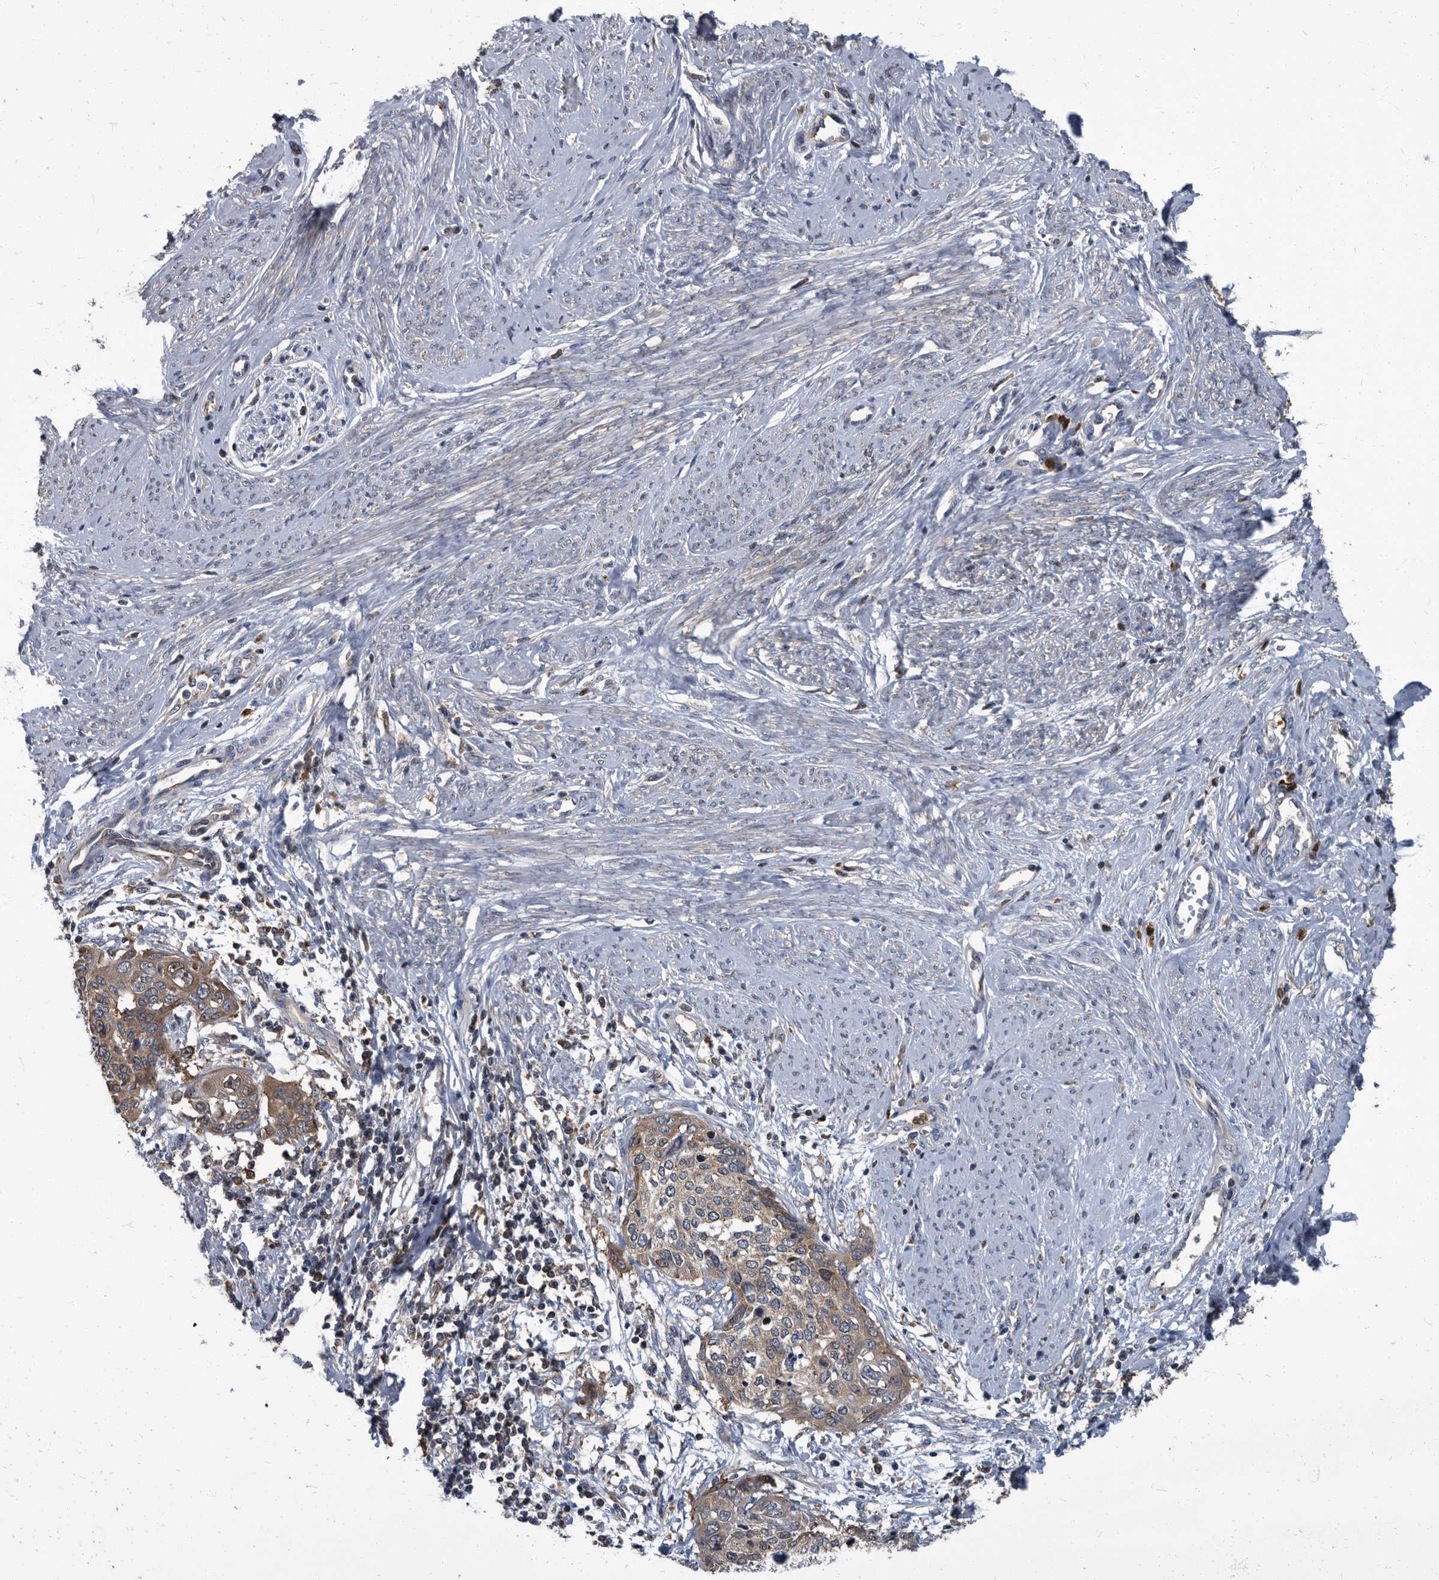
{"staining": {"intensity": "weak", "quantity": "25%-75%", "location": "cytoplasmic/membranous"}, "tissue": "cervical cancer", "cell_type": "Tumor cells", "image_type": "cancer", "snomed": [{"axis": "morphology", "description": "Squamous cell carcinoma, NOS"}, {"axis": "topography", "description": "Cervix"}], "caption": "Protein analysis of cervical cancer tissue reveals weak cytoplasmic/membranous expression in about 25%-75% of tumor cells.", "gene": "CDV3", "patient": {"sex": "female", "age": 37}}